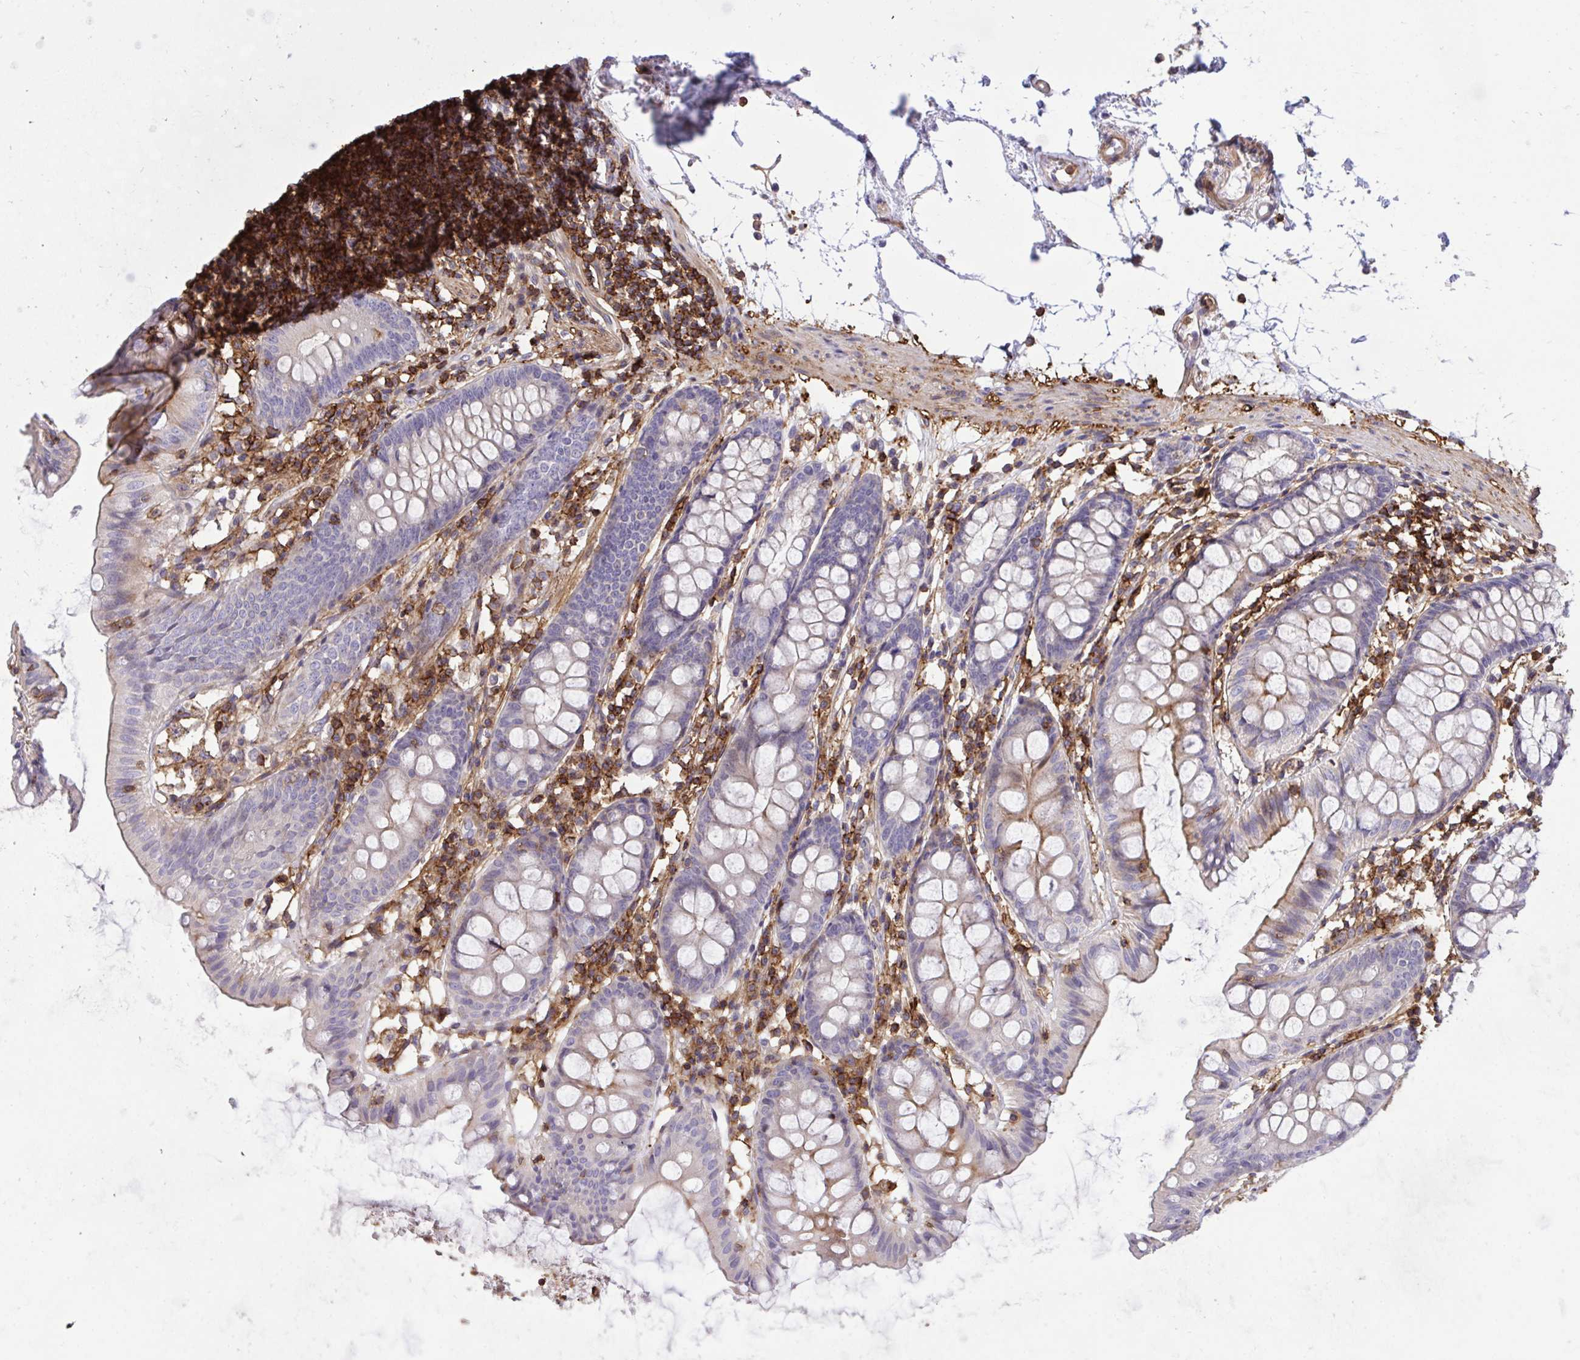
{"staining": {"intensity": "weak", "quantity": ">75%", "location": "cytoplasmic/membranous"}, "tissue": "colon", "cell_type": "Endothelial cells", "image_type": "normal", "snomed": [{"axis": "morphology", "description": "Normal tissue, NOS"}, {"axis": "topography", "description": "Colon"}], "caption": "A brown stain shows weak cytoplasmic/membranous positivity of a protein in endothelial cells of benign colon. The protein is stained brown, and the nuclei are stained in blue (DAB (3,3'-diaminobenzidine) IHC with brightfield microscopy, high magnification).", "gene": "ERI1", "patient": {"sex": "female", "age": 84}}